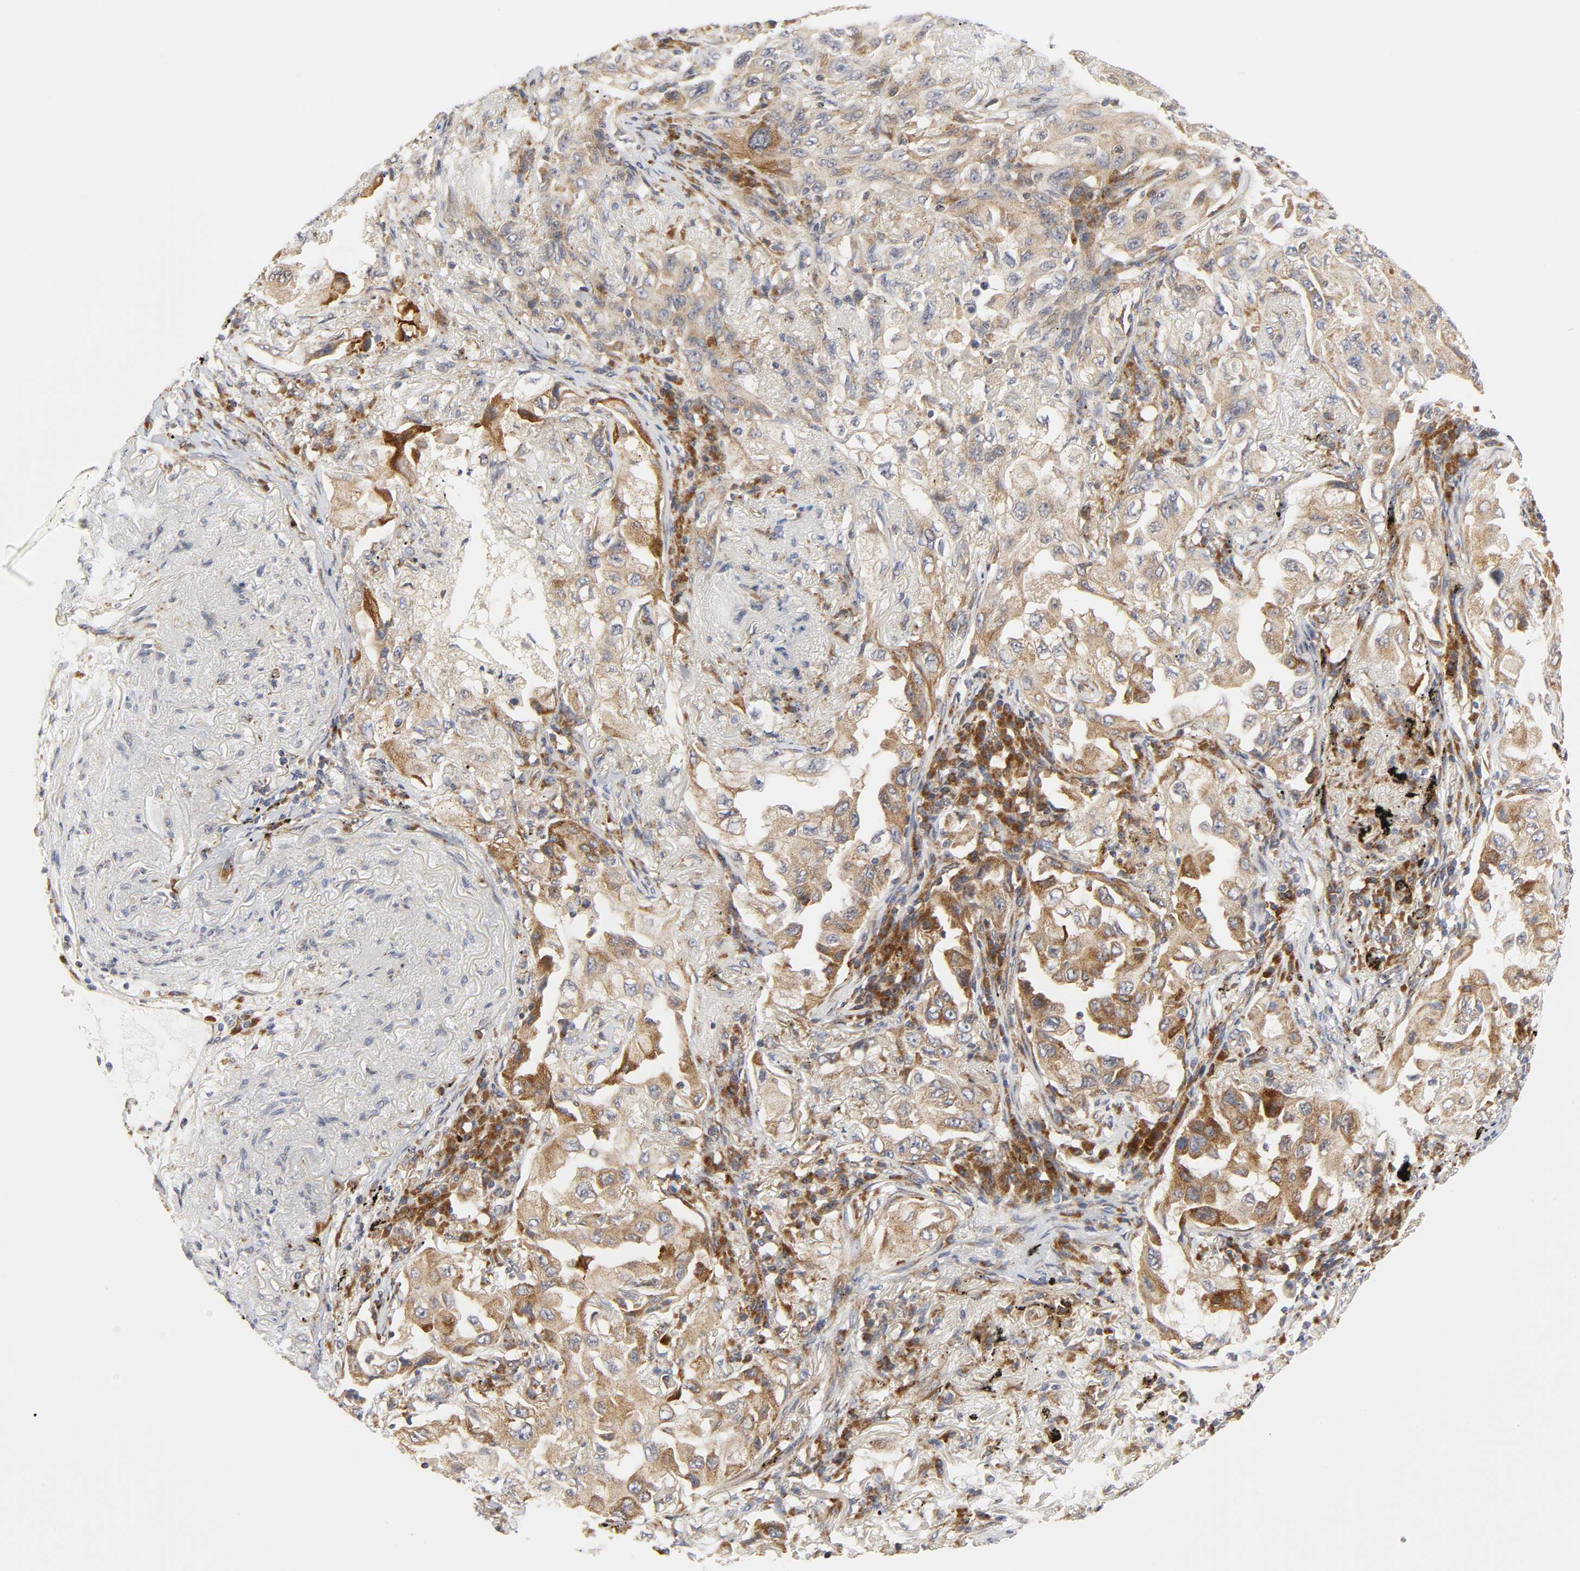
{"staining": {"intensity": "strong", "quantity": ">75%", "location": "cytoplasmic/membranous"}, "tissue": "lung cancer", "cell_type": "Tumor cells", "image_type": "cancer", "snomed": [{"axis": "morphology", "description": "Adenocarcinoma, NOS"}, {"axis": "topography", "description": "Lung"}], "caption": "Human lung adenocarcinoma stained with a brown dye shows strong cytoplasmic/membranous positive positivity in approximately >75% of tumor cells.", "gene": "BAX", "patient": {"sex": "female", "age": 65}}